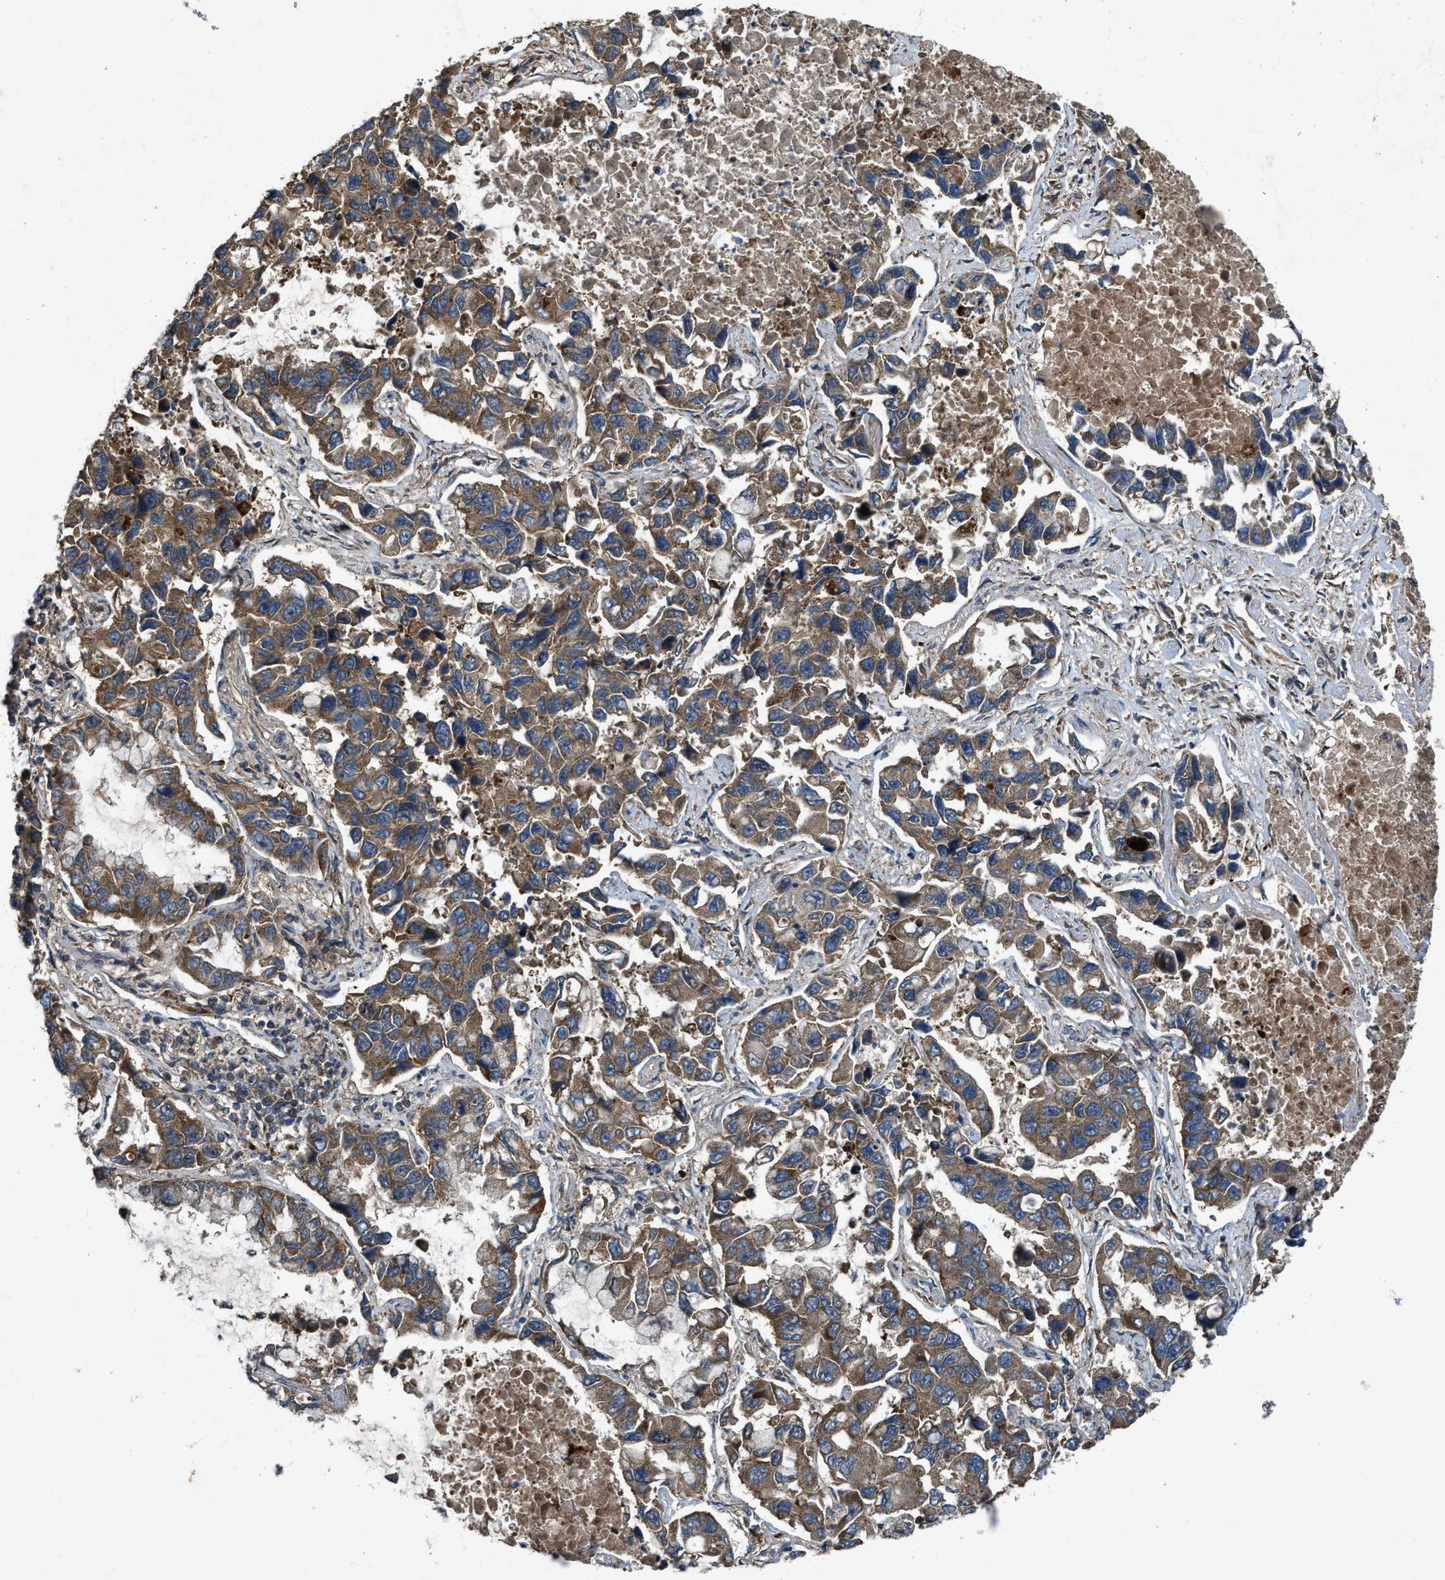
{"staining": {"intensity": "moderate", "quantity": ">75%", "location": "cytoplasmic/membranous"}, "tissue": "lung cancer", "cell_type": "Tumor cells", "image_type": "cancer", "snomed": [{"axis": "morphology", "description": "Adenocarcinoma, NOS"}, {"axis": "topography", "description": "Lung"}], "caption": "DAB immunohistochemical staining of lung cancer (adenocarcinoma) exhibits moderate cytoplasmic/membranous protein expression in about >75% of tumor cells. (IHC, brightfield microscopy, high magnification).", "gene": "PDP2", "patient": {"sex": "male", "age": 64}}